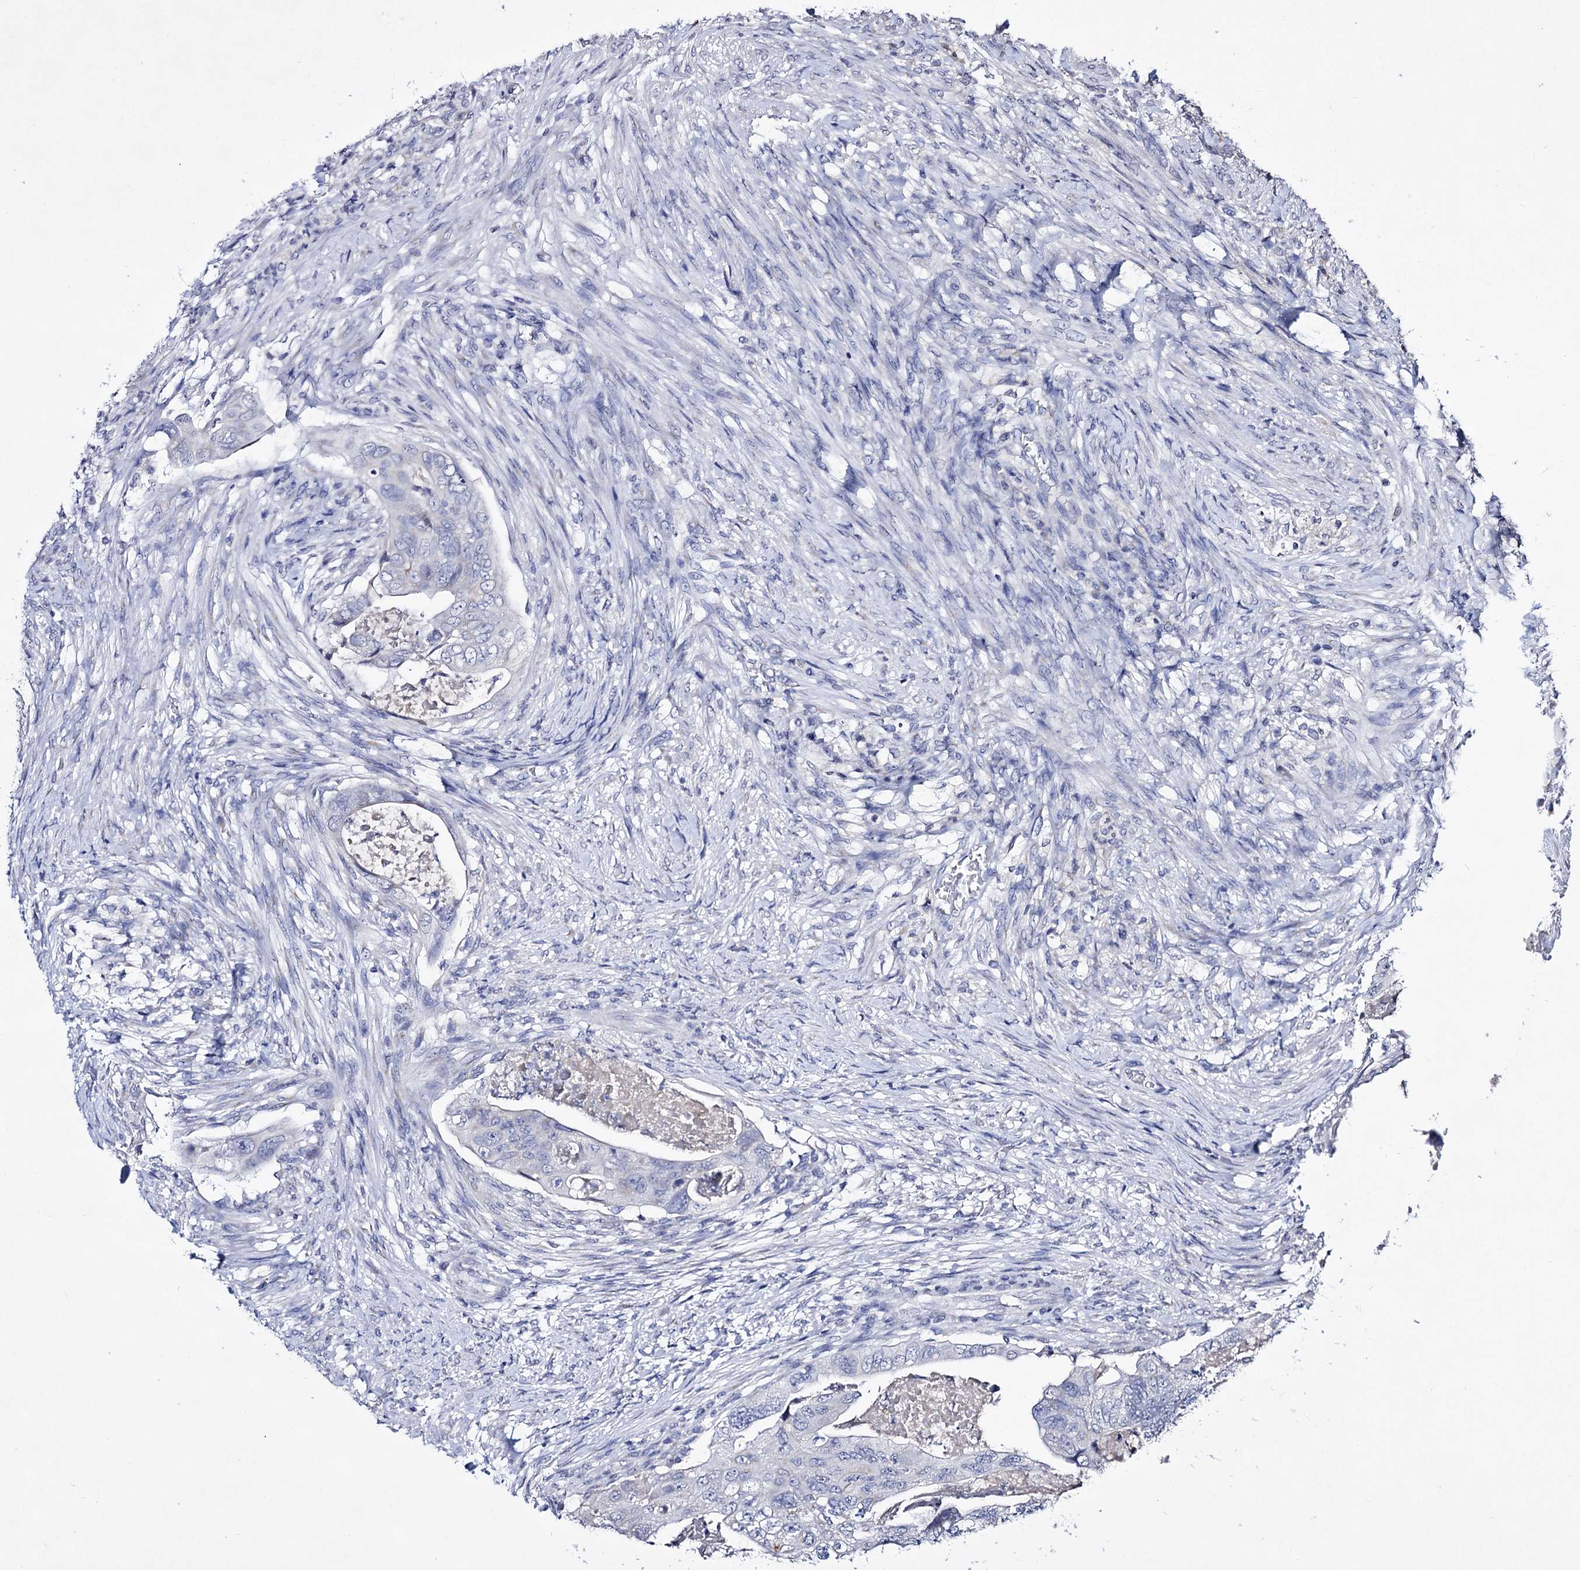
{"staining": {"intensity": "negative", "quantity": "none", "location": "none"}, "tissue": "colorectal cancer", "cell_type": "Tumor cells", "image_type": "cancer", "snomed": [{"axis": "morphology", "description": "Adenocarcinoma, NOS"}, {"axis": "topography", "description": "Rectum"}], "caption": "The micrograph exhibits no significant positivity in tumor cells of colorectal cancer.", "gene": "PLIN1", "patient": {"sex": "male", "age": 63}}